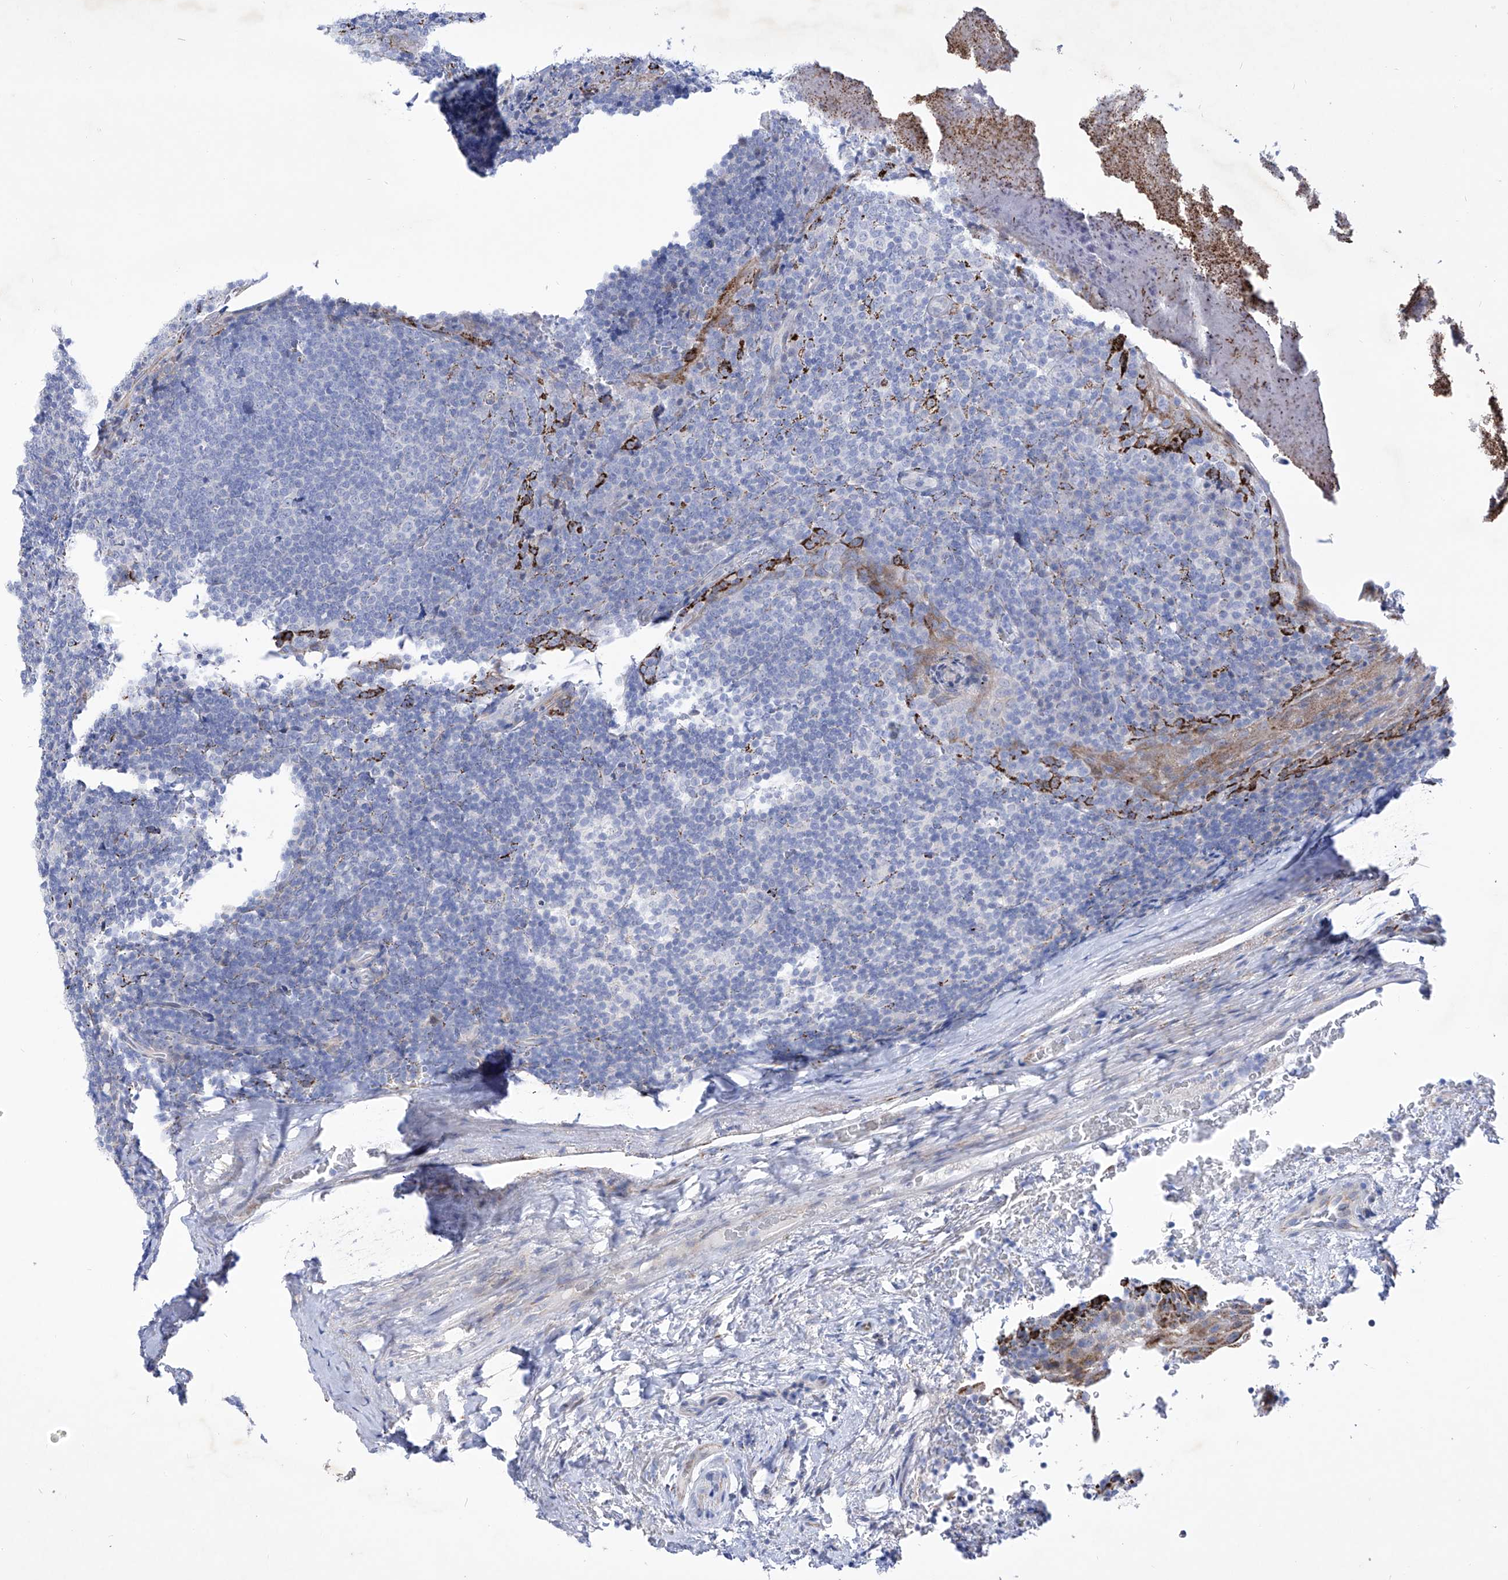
{"staining": {"intensity": "negative", "quantity": "none", "location": "none"}, "tissue": "tonsil", "cell_type": "Germinal center cells", "image_type": "normal", "snomed": [{"axis": "morphology", "description": "Normal tissue, NOS"}, {"axis": "topography", "description": "Tonsil"}], "caption": "Immunohistochemistry (IHC) micrograph of normal tonsil: human tonsil stained with DAB displays no significant protein staining in germinal center cells. (DAB (3,3'-diaminobenzidine) immunohistochemistry (IHC) with hematoxylin counter stain).", "gene": "C1orf87", "patient": {"sex": "male", "age": 37}}